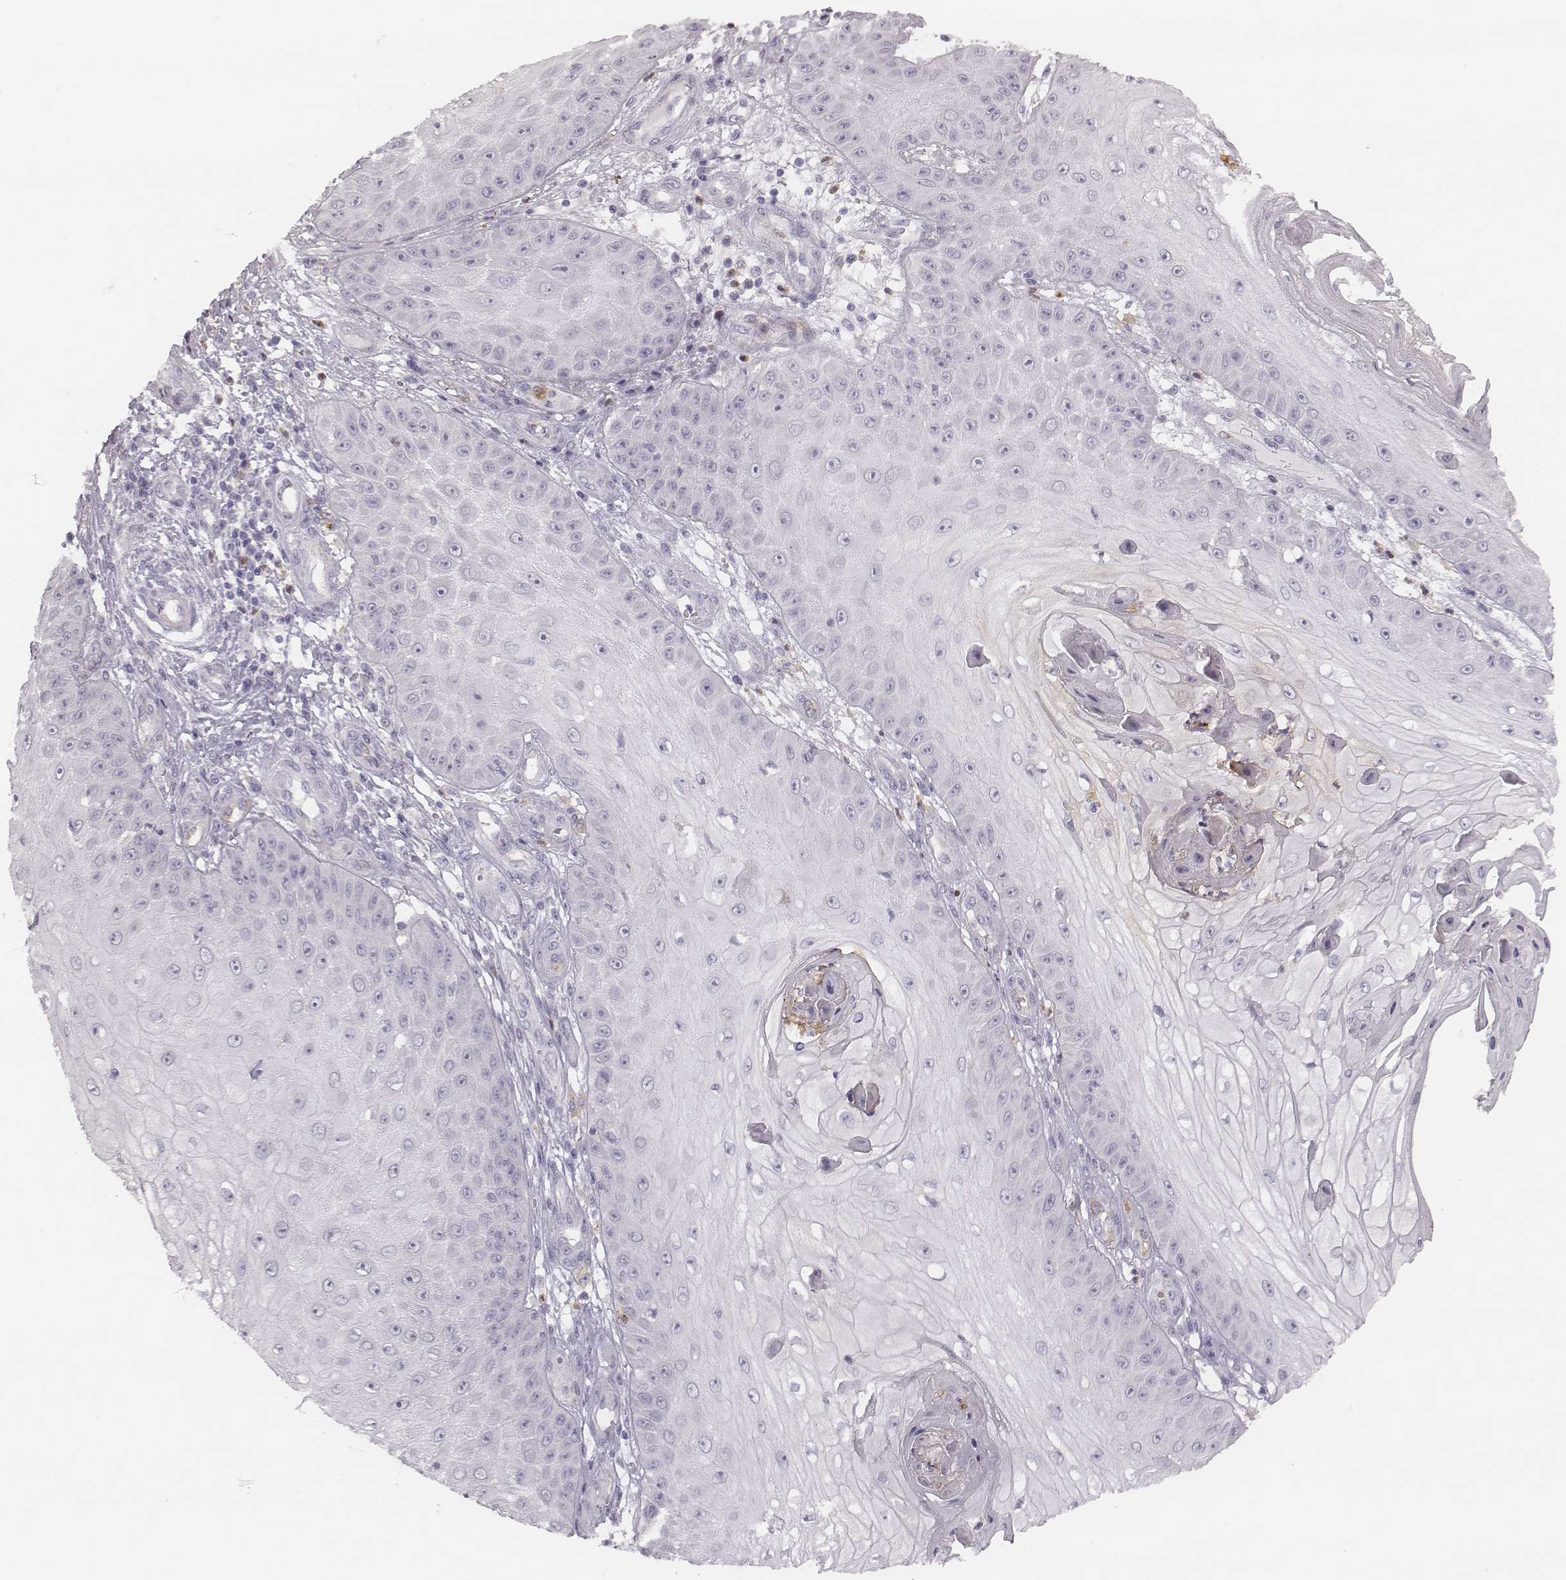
{"staining": {"intensity": "negative", "quantity": "none", "location": "none"}, "tissue": "skin cancer", "cell_type": "Tumor cells", "image_type": "cancer", "snomed": [{"axis": "morphology", "description": "Squamous cell carcinoma, NOS"}, {"axis": "topography", "description": "Skin"}], "caption": "Tumor cells show no significant staining in squamous cell carcinoma (skin).", "gene": "KCNJ12", "patient": {"sex": "male", "age": 70}}